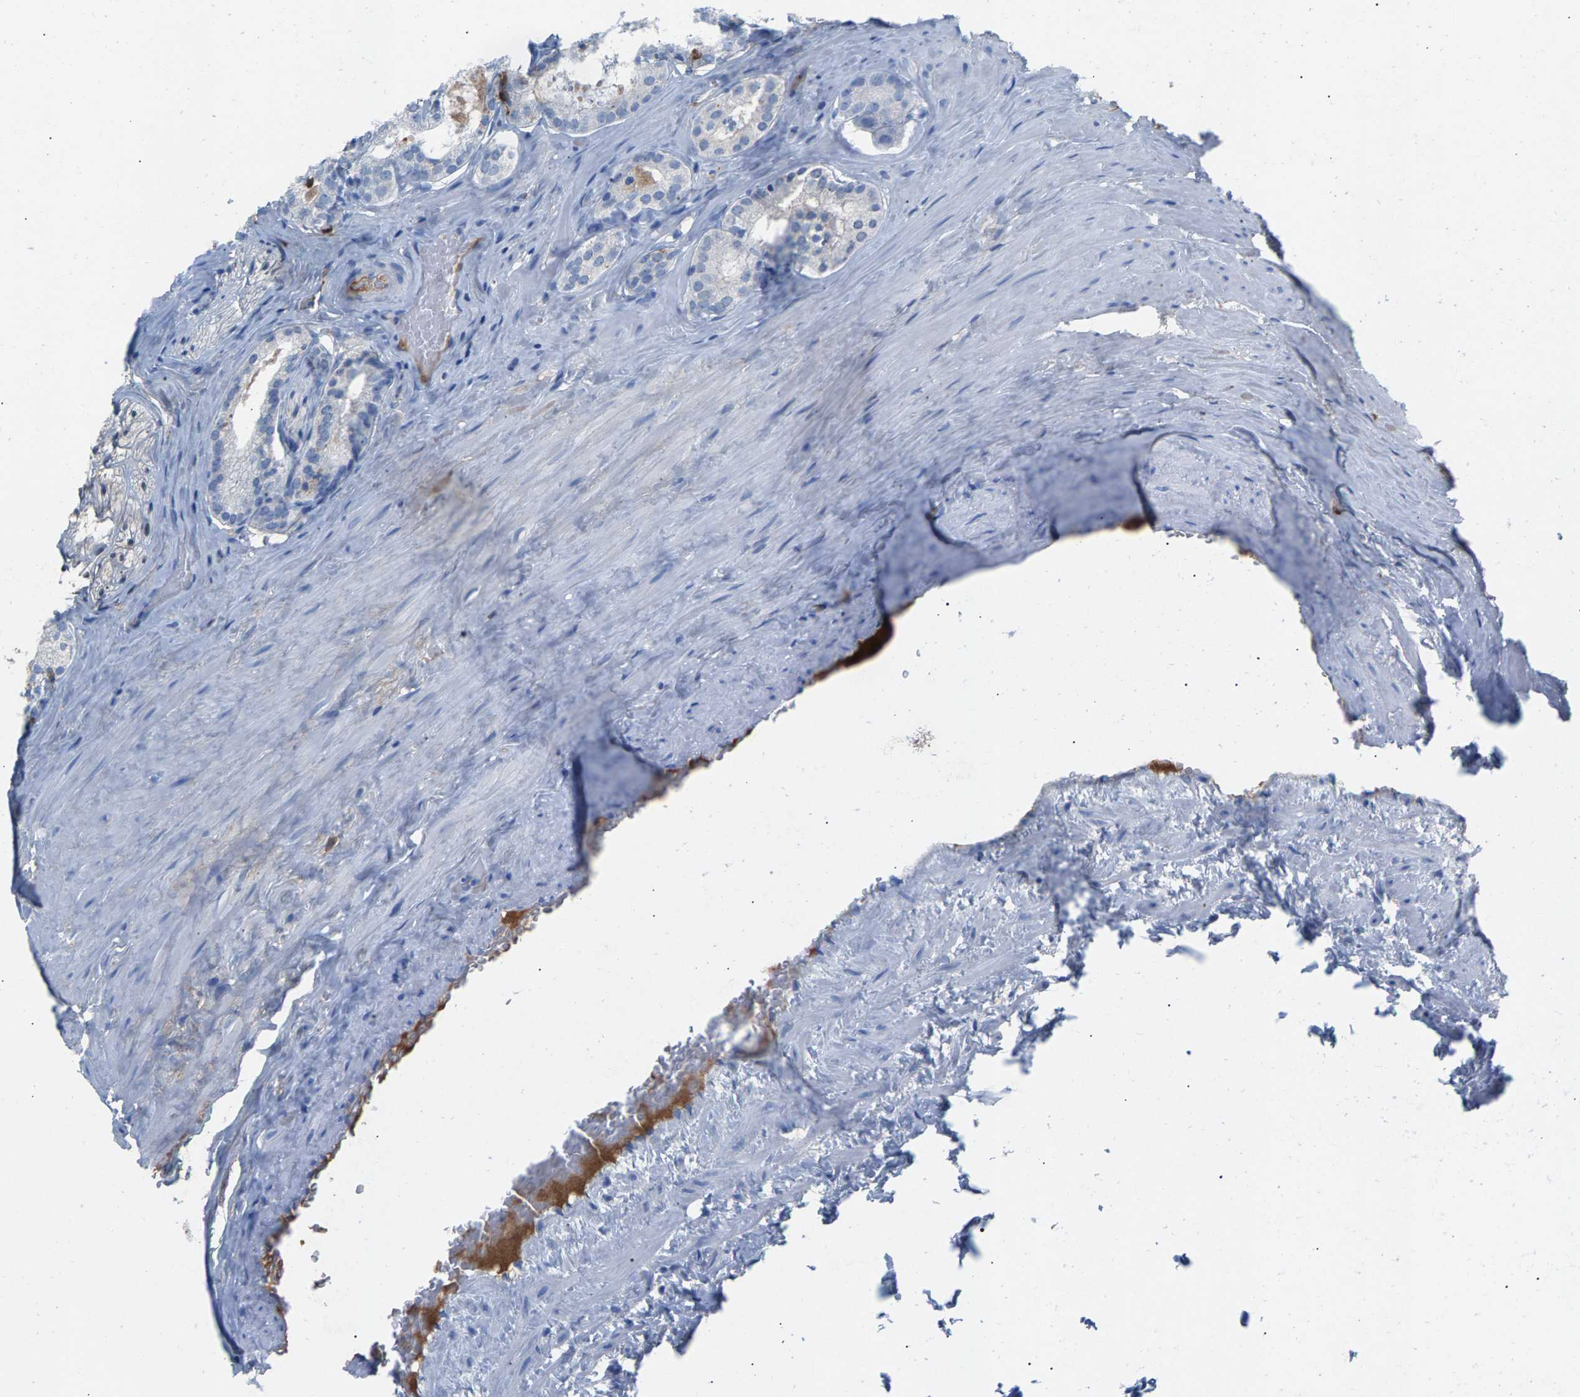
{"staining": {"intensity": "moderate", "quantity": "<25%", "location": "cytoplasmic/membranous"}, "tissue": "prostate cancer", "cell_type": "Tumor cells", "image_type": "cancer", "snomed": [{"axis": "morphology", "description": "Adenocarcinoma, Low grade"}, {"axis": "topography", "description": "Prostate"}], "caption": "Immunohistochemical staining of human prostate cancer (adenocarcinoma (low-grade)) exhibits moderate cytoplasmic/membranous protein positivity in approximately <25% of tumor cells. Nuclei are stained in blue.", "gene": "APOH", "patient": {"sex": "male", "age": 59}}